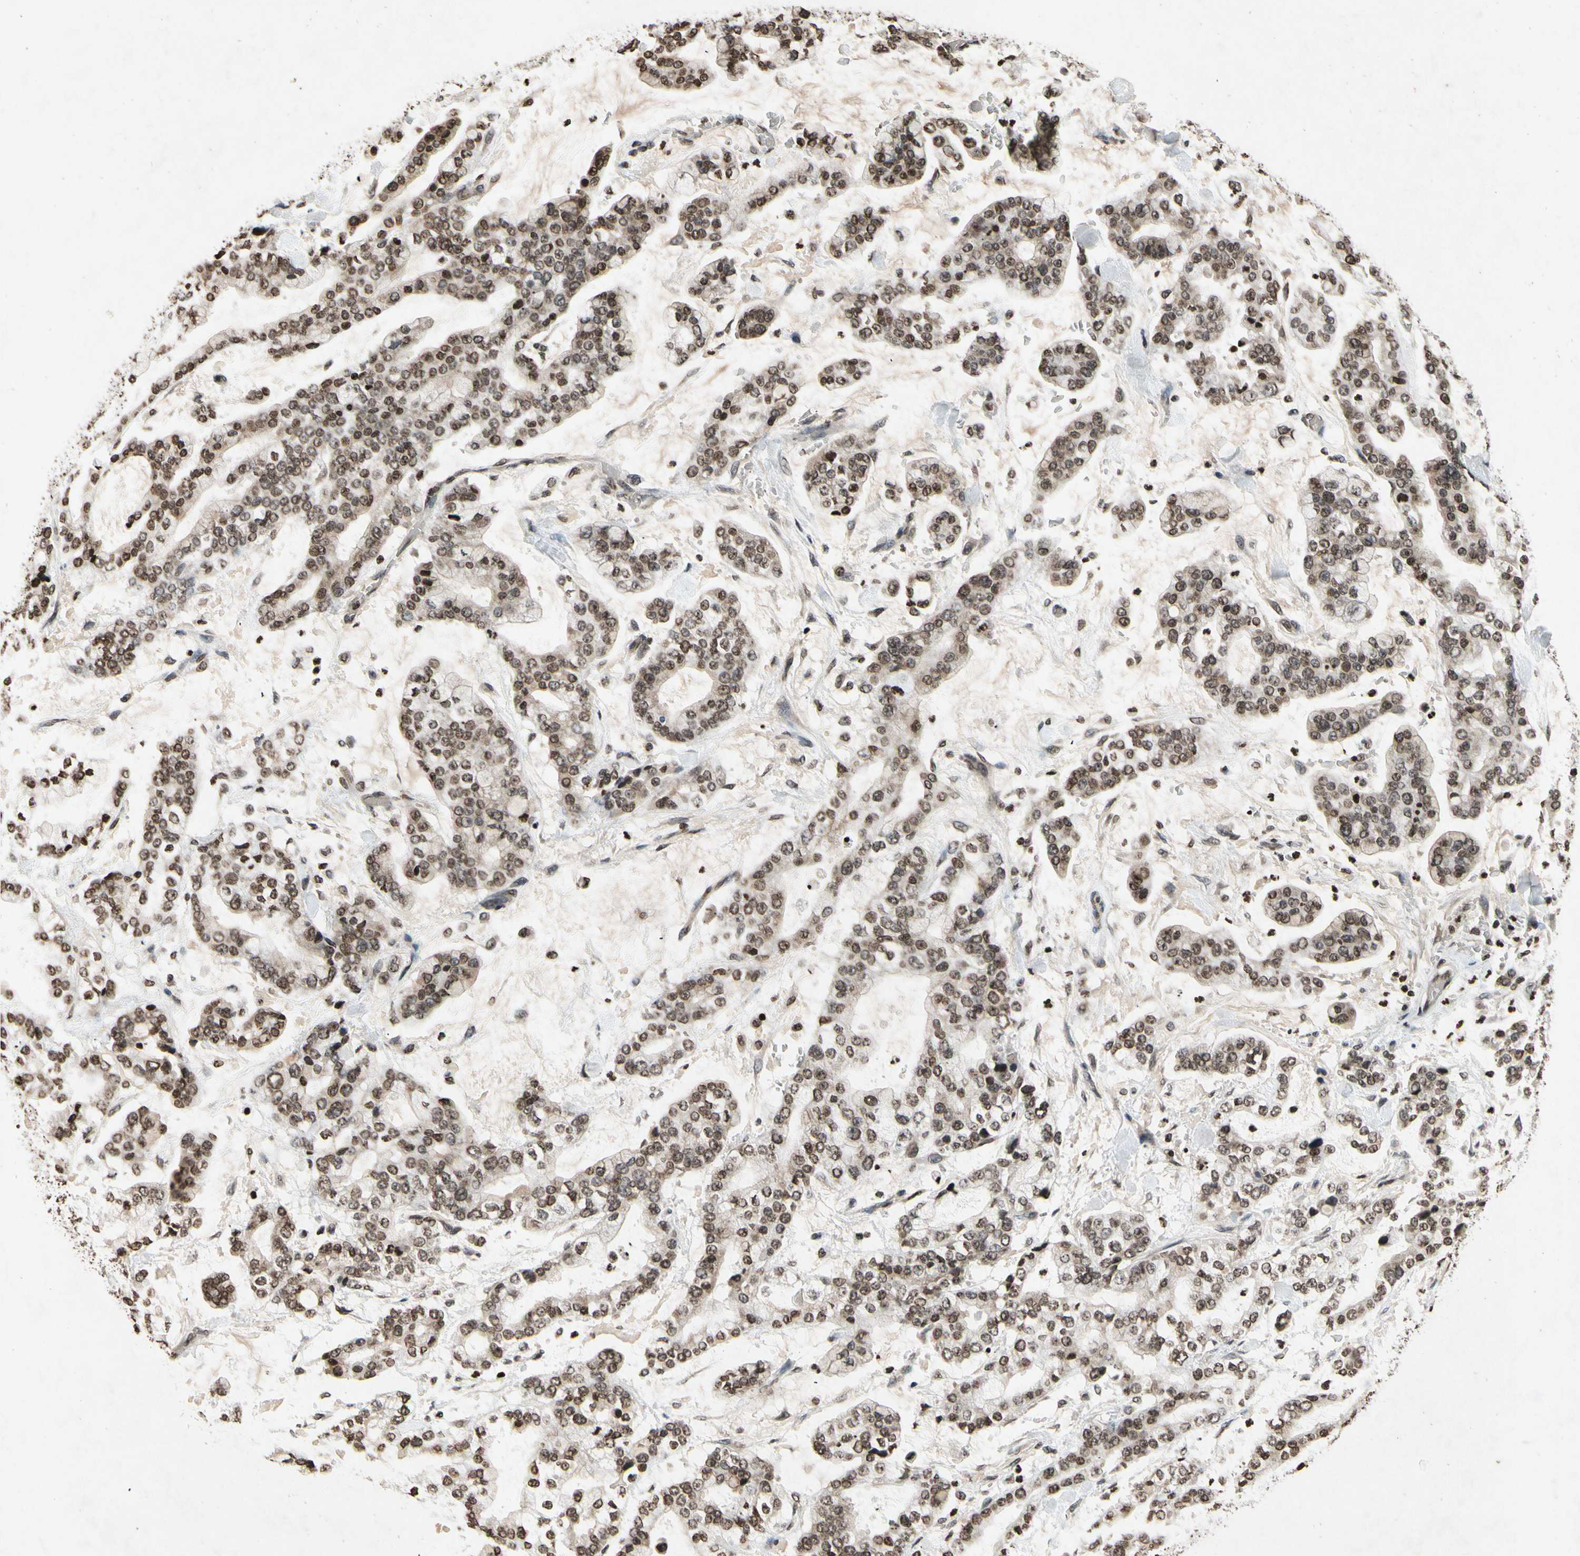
{"staining": {"intensity": "moderate", "quantity": ">75%", "location": "nuclear"}, "tissue": "stomach cancer", "cell_type": "Tumor cells", "image_type": "cancer", "snomed": [{"axis": "morphology", "description": "Normal tissue, NOS"}, {"axis": "morphology", "description": "Adenocarcinoma, NOS"}, {"axis": "topography", "description": "Stomach, upper"}, {"axis": "topography", "description": "Stomach"}], "caption": "The micrograph exhibits staining of stomach cancer (adenocarcinoma), revealing moderate nuclear protein staining (brown color) within tumor cells. (DAB IHC, brown staining for protein, blue staining for nuclei).", "gene": "HOXB3", "patient": {"sex": "male", "age": 76}}